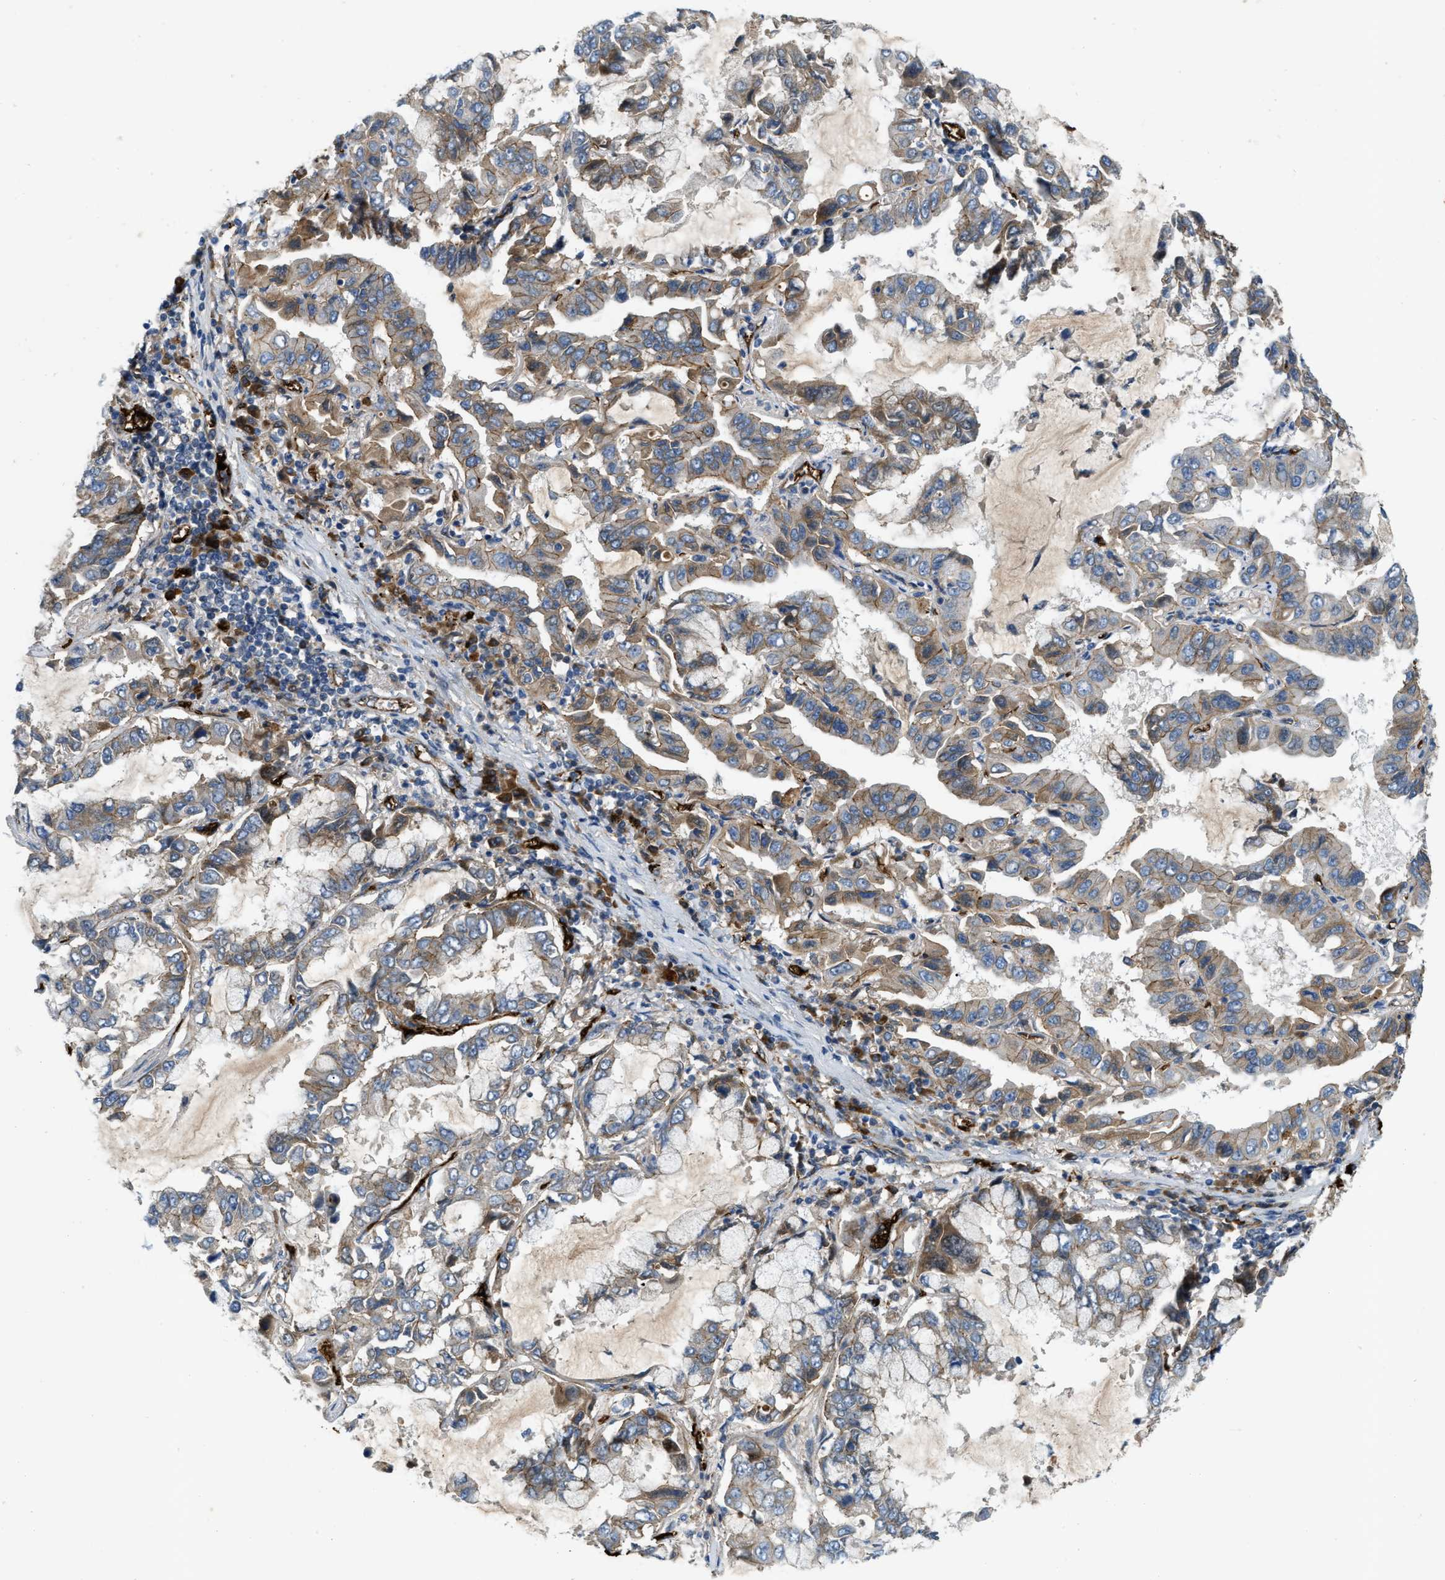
{"staining": {"intensity": "moderate", "quantity": "25%-75%", "location": "cytoplasmic/membranous"}, "tissue": "lung cancer", "cell_type": "Tumor cells", "image_type": "cancer", "snomed": [{"axis": "morphology", "description": "Adenocarcinoma, NOS"}, {"axis": "topography", "description": "Lung"}], "caption": "Lung cancer (adenocarcinoma) was stained to show a protein in brown. There is medium levels of moderate cytoplasmic/membranous staining in approximately 25%-75% of tumor cells. The staining was performed using DAB (3,3'-diaminobenzidine) to visualize the protein expression in brown, while the nuclei were stained in blue with hematoxylin (Magnification: 20x).", "gene": "ERC1", "patient": {"sex": "male", "age": 64}}